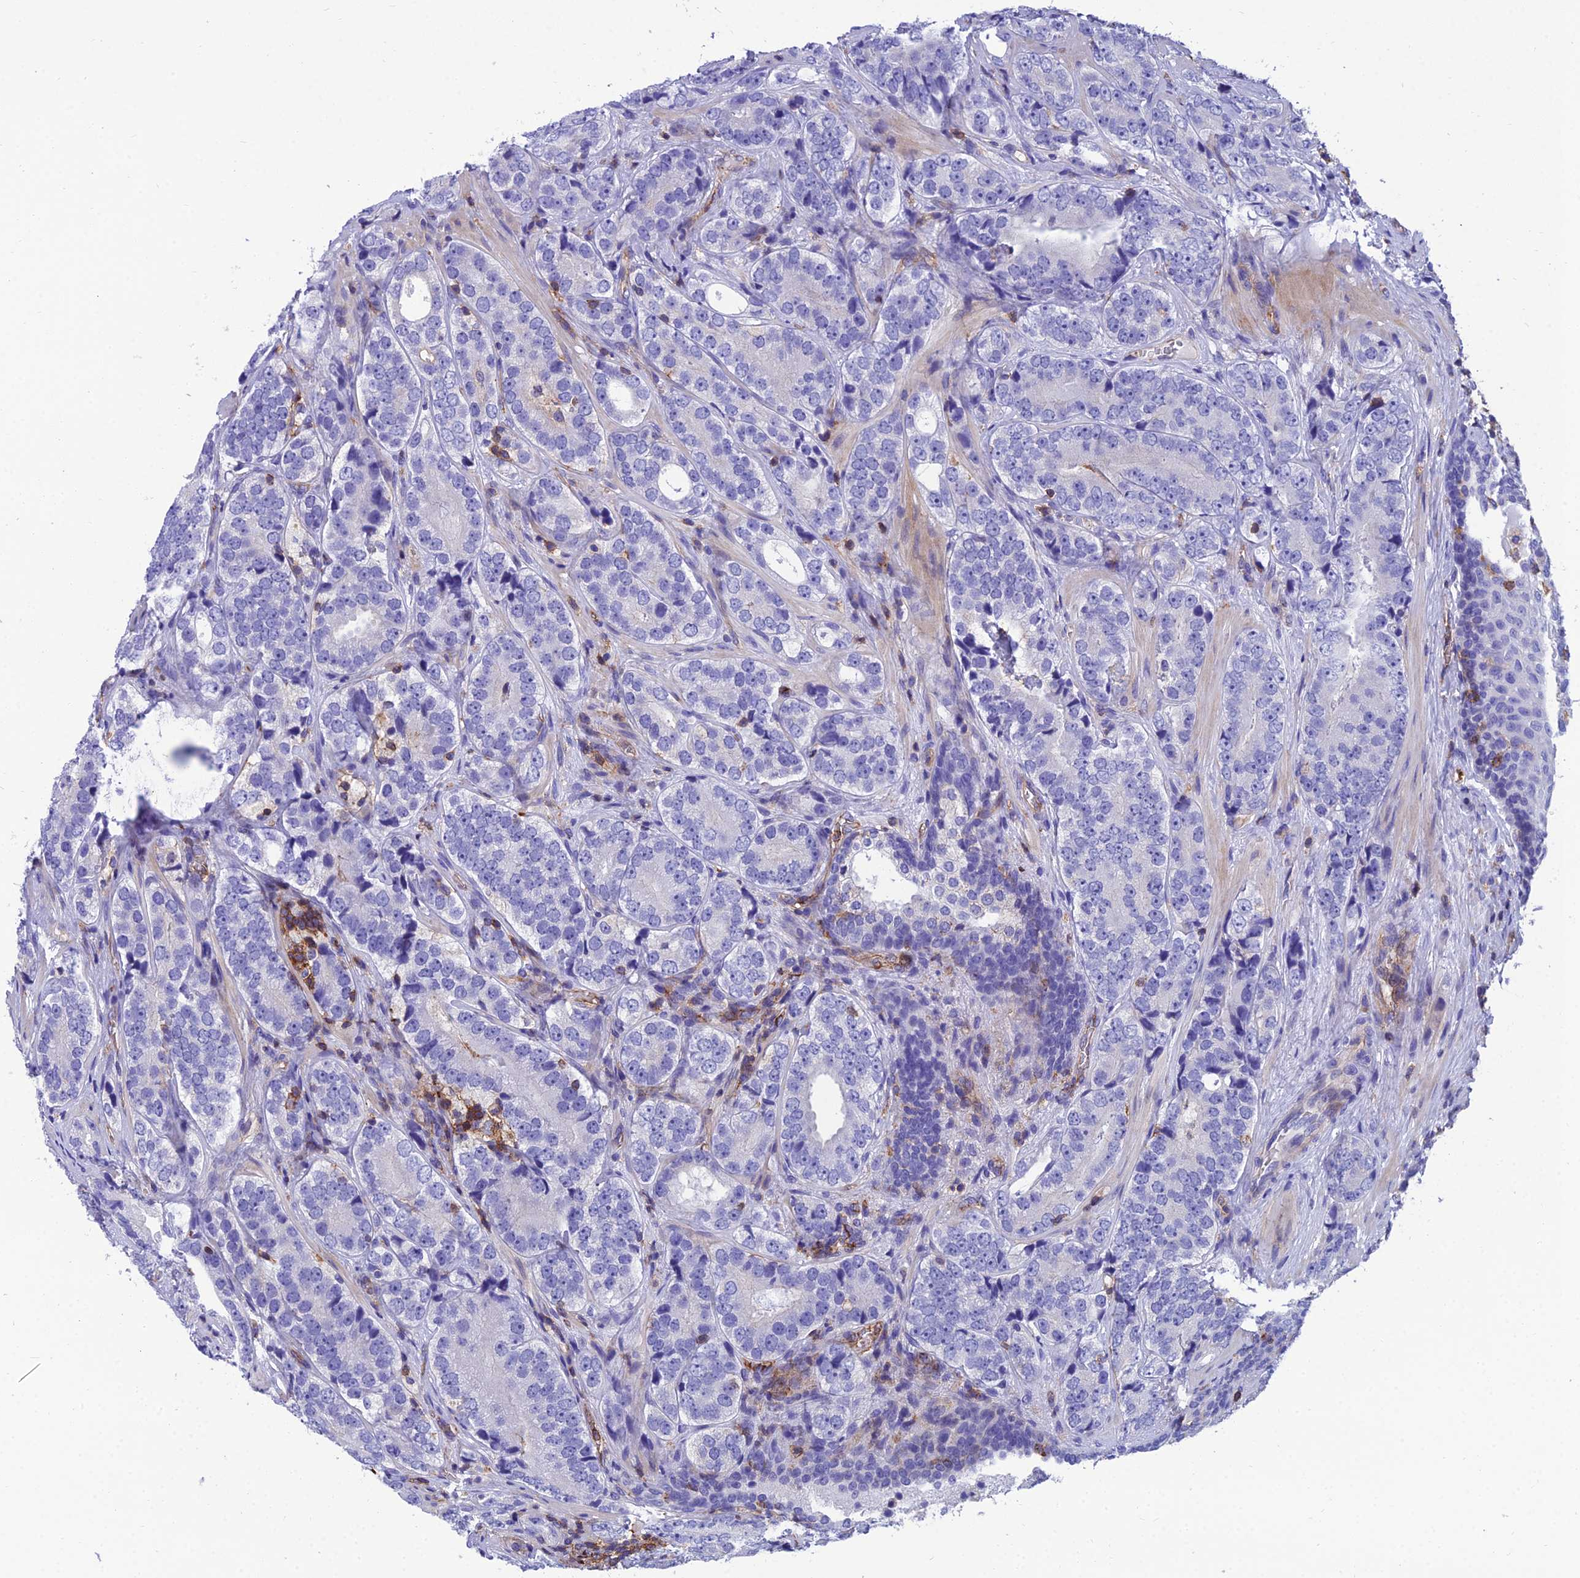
{"staining": {"intensity": "negative", "quantity": "none", "location": "none"}, "tissue": "prostate cancer", "cell_type": "Tumor cells", "image_type": "cancer", "snomed": [{"axis": "morphology", "description": "Adenocarcinoma, High grade"}, {"axis": "topography", "description": "Prostate"}], "caption": "Micrograph shows no protein positivity in tumor cells of prostate cancer (high-grade adenocarcinoma) tissue.", "gene": "PPP1R18", "patient": {"sex": "male", "age": 56}}